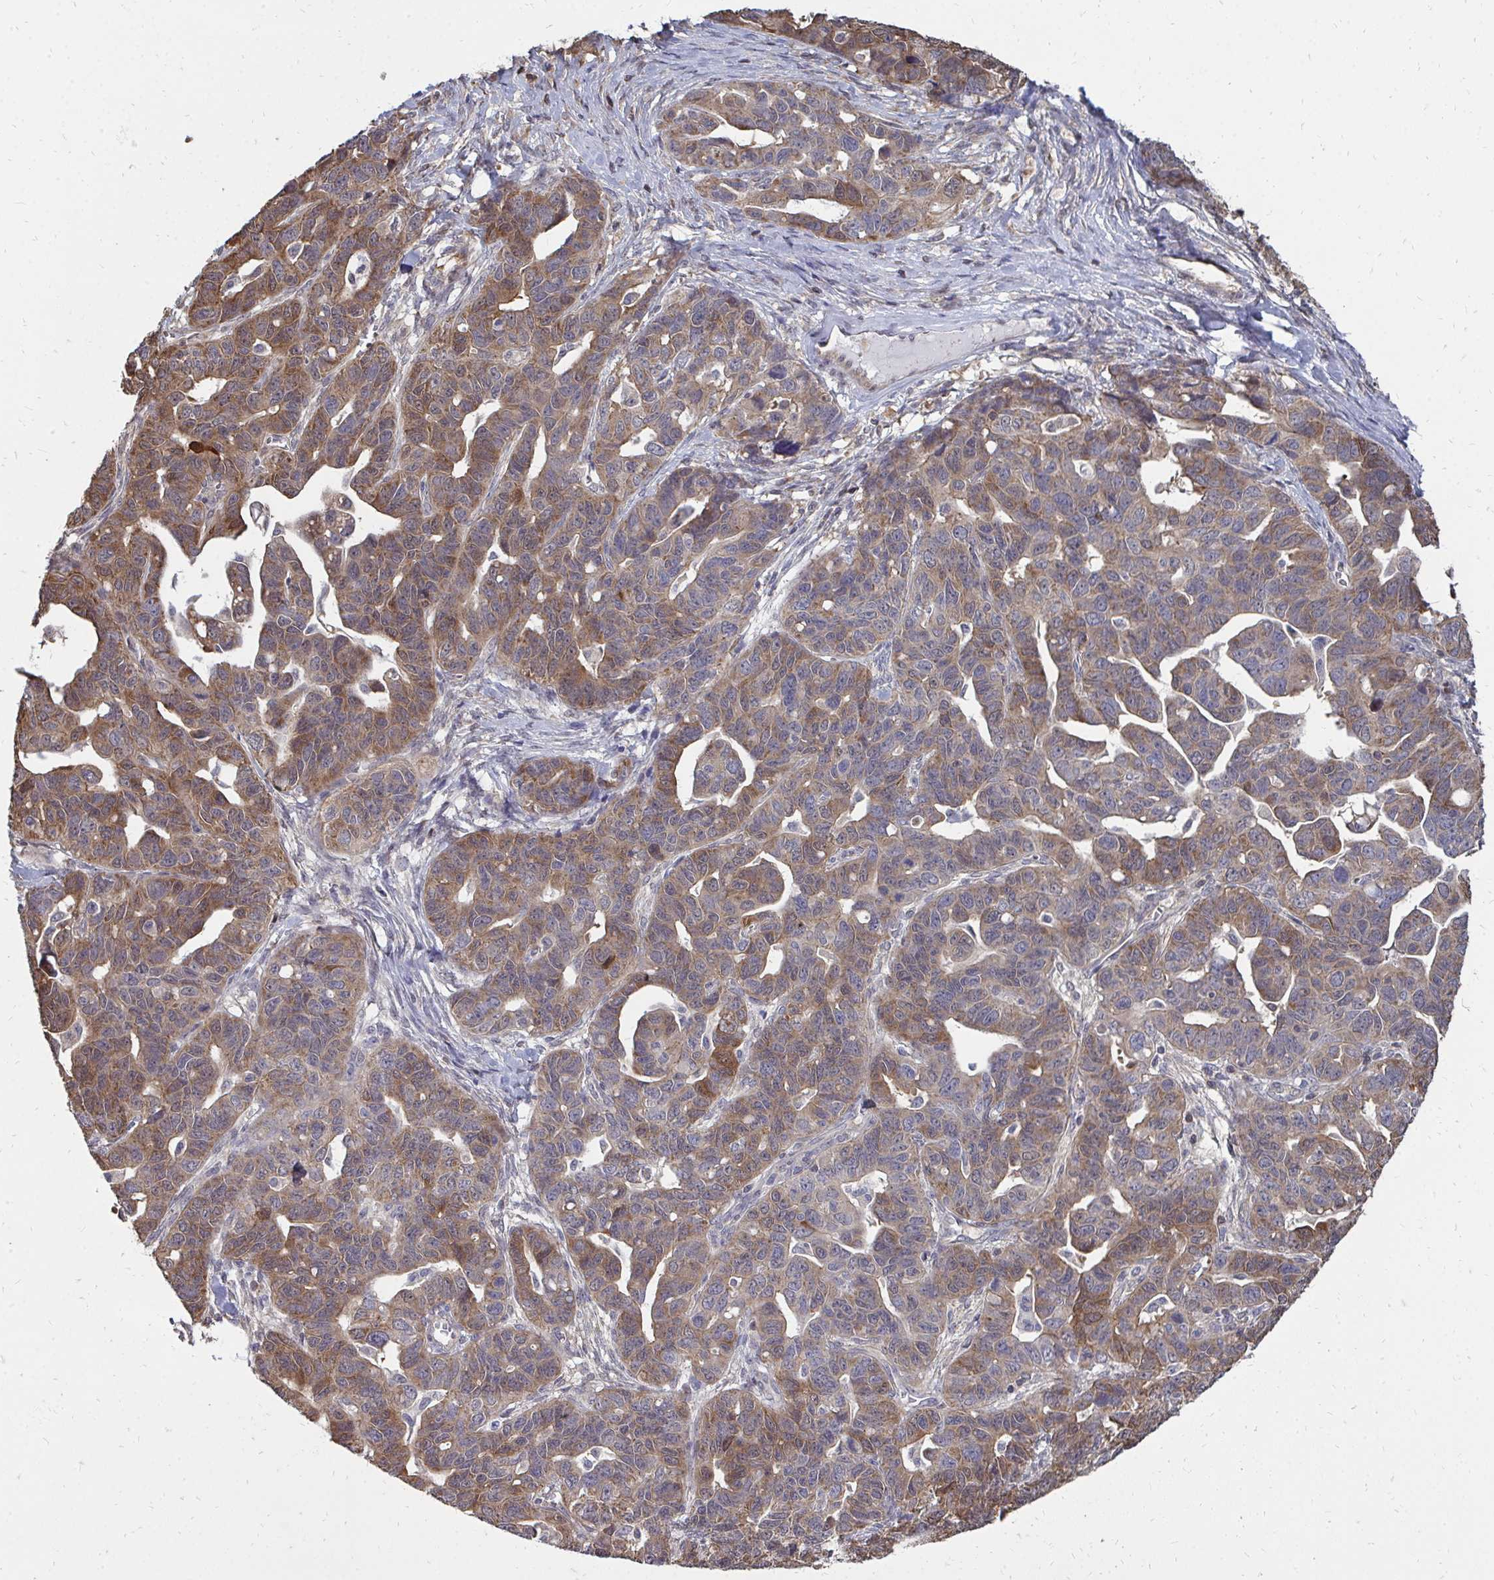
{"staining": {"intensity": "moderate", "quantity": ">75%", "location": "cytoplasmic/membranous"}, "tissue": "ovarian cancer", "cell_type": "Tumor cells", "image_type": "cancer", "snomed": [{"axis": "morphology", "description": "Cystadenocarcinoma, serous, NOS"}, {"axis": "topography", "description": "Ovary"}], "caption": "Tumor cells reveal medium levels of moderate cytoplasmic/membranous positivity in about >75% of cells in human ovarian cancer. The staining was performed using DAB (3,3'-diaminobenzidine), with brown indicating positive protein expression. Nuclei are stained blue with hematoxylin.", "gene": "DNAJA2", "patient": {"sex": "female", "age": 69}}